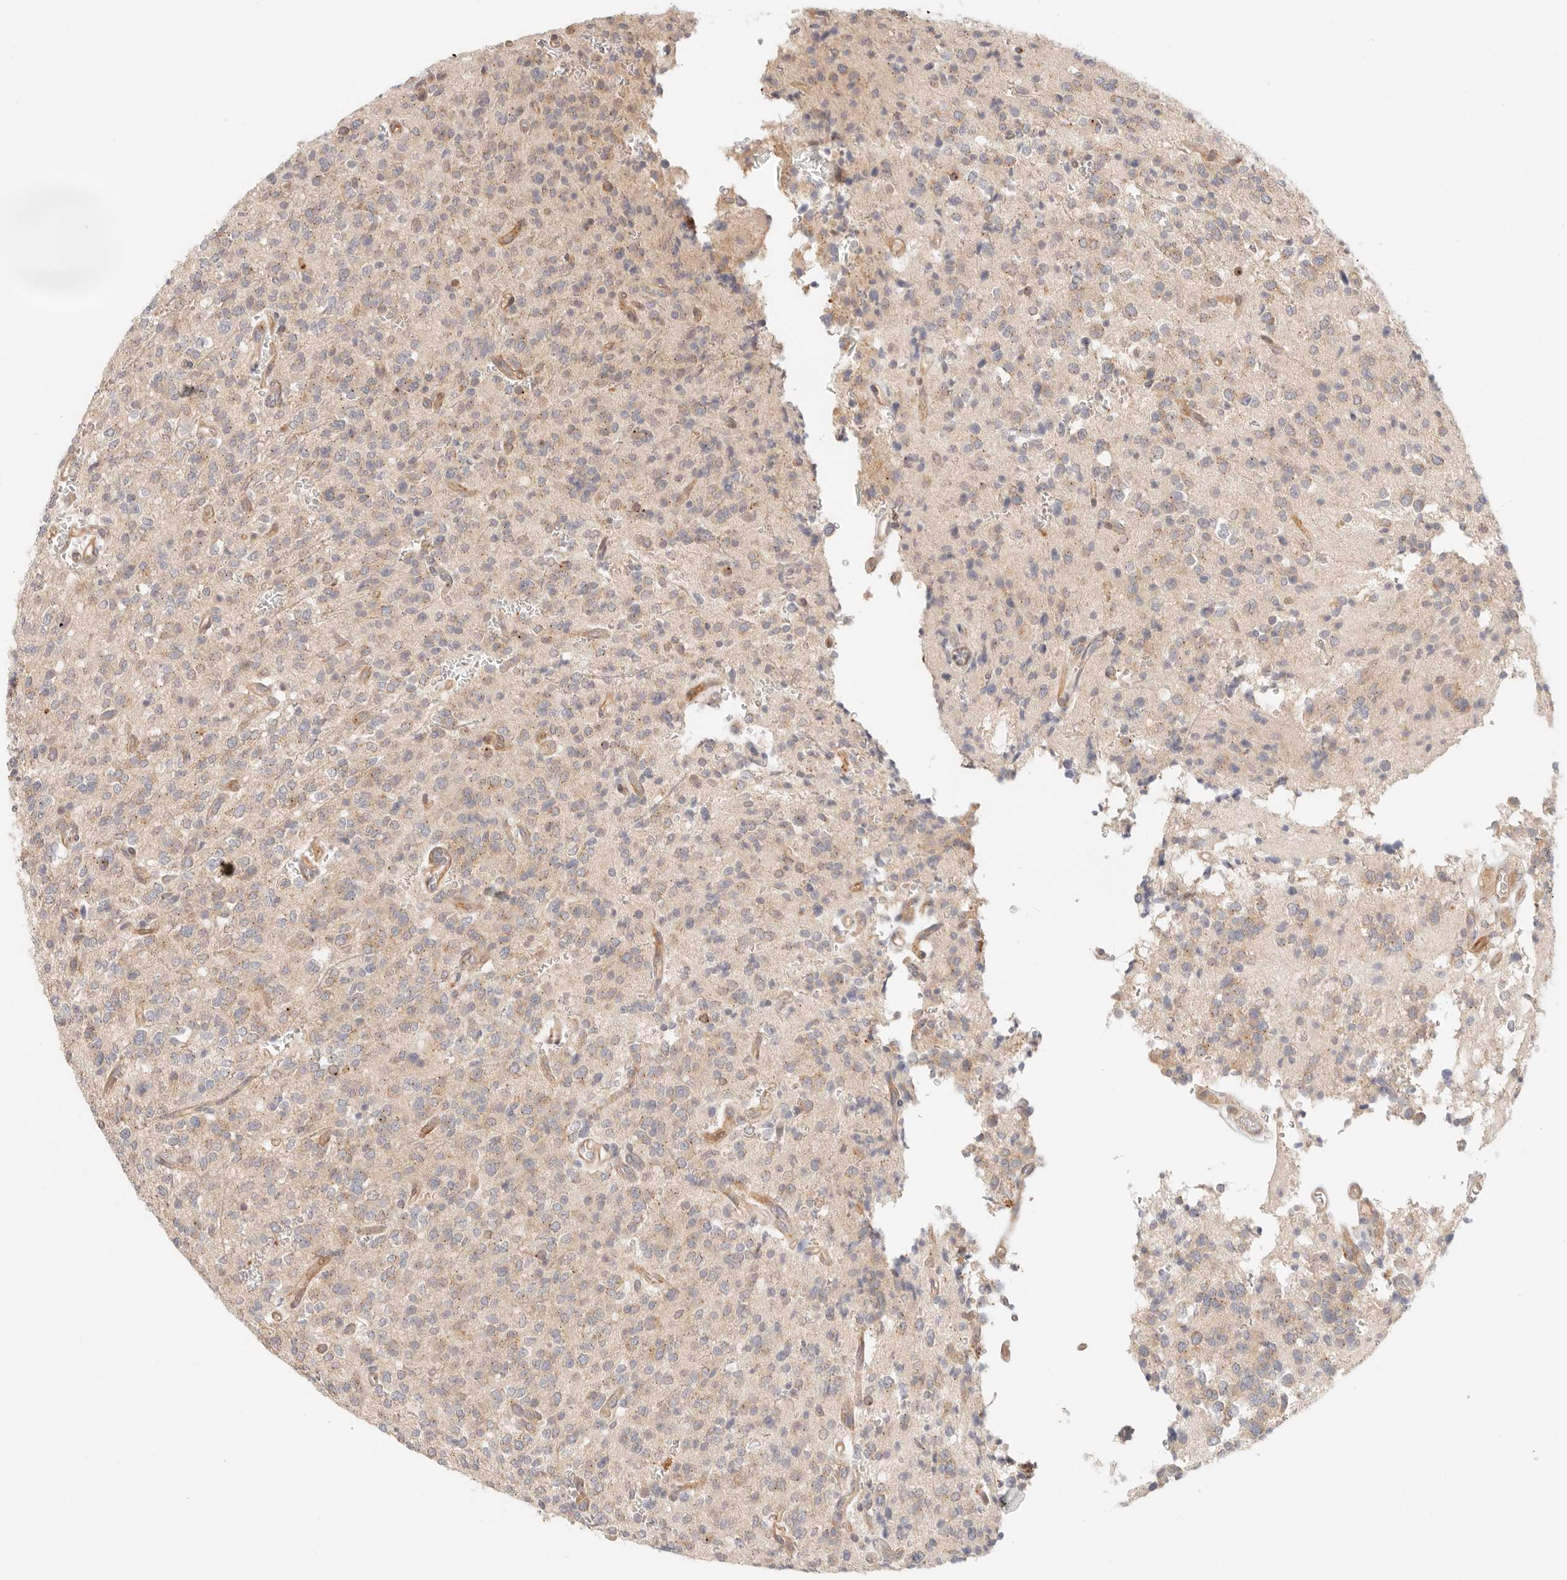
{"staining": {"intensity": "weak", "quantity": "<25%", "location": "cytoplasmic/membranous"}, "tissue": "glioma", "cell_type": "Tumor cells", "image_type": "cancer", "snomed": [{"axis": "morphology", "description": "Glioma, malignant, High grade"}, {"axis": "topography", "description": "Brain"}], "caption": "Immunohistochemistry of high-grade glioma (malignant) exhibits no positivity in tumor cells. (DAB IHC with hematoxylin counter stain).", "gene": "IL1R2", "patient": {"sex": "male", "age": 34}}